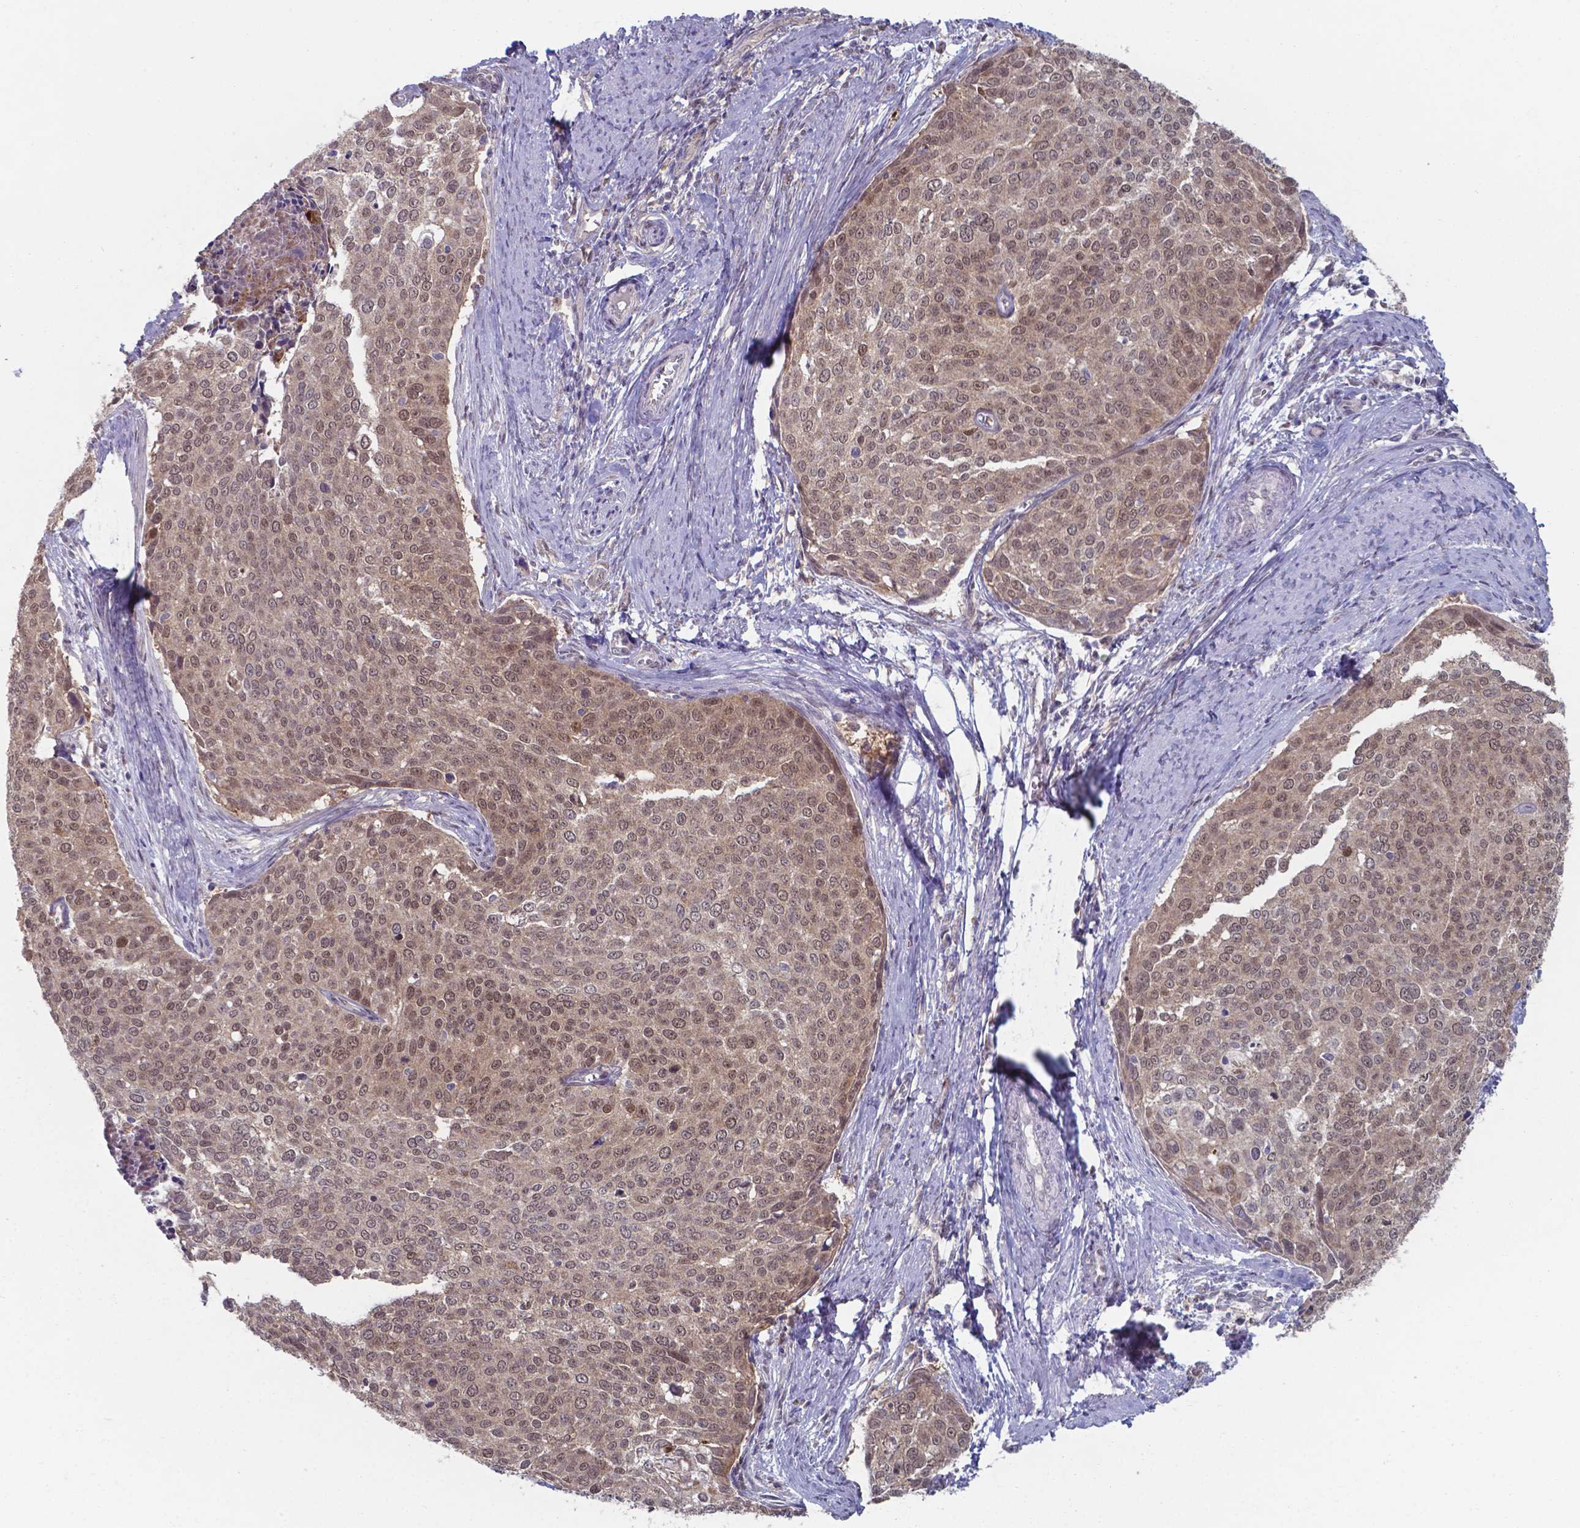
{"staining": {"intensity": "weak", "quantity": "25%-75%", "location": "cytoplasmic/membranous,nuclear"}, "tissue": "cervical cancer", "cell_type": "Tumor cells", "image_type": "cancer", "snomed": [{"axis": "morphology", "description": "Squamous cell carcinoma, NOS"}, {"axis": "topography", "description": "Cervix"}], "caption": "The photomicrograph demonstrates a brown stain indicating the presence of a protein in the cytoplasmic/membranous and nuclear of tumor cells in cervical cancer.", "gene": "UBE2E2", "patient": {"sex": "female", "age": 39}}